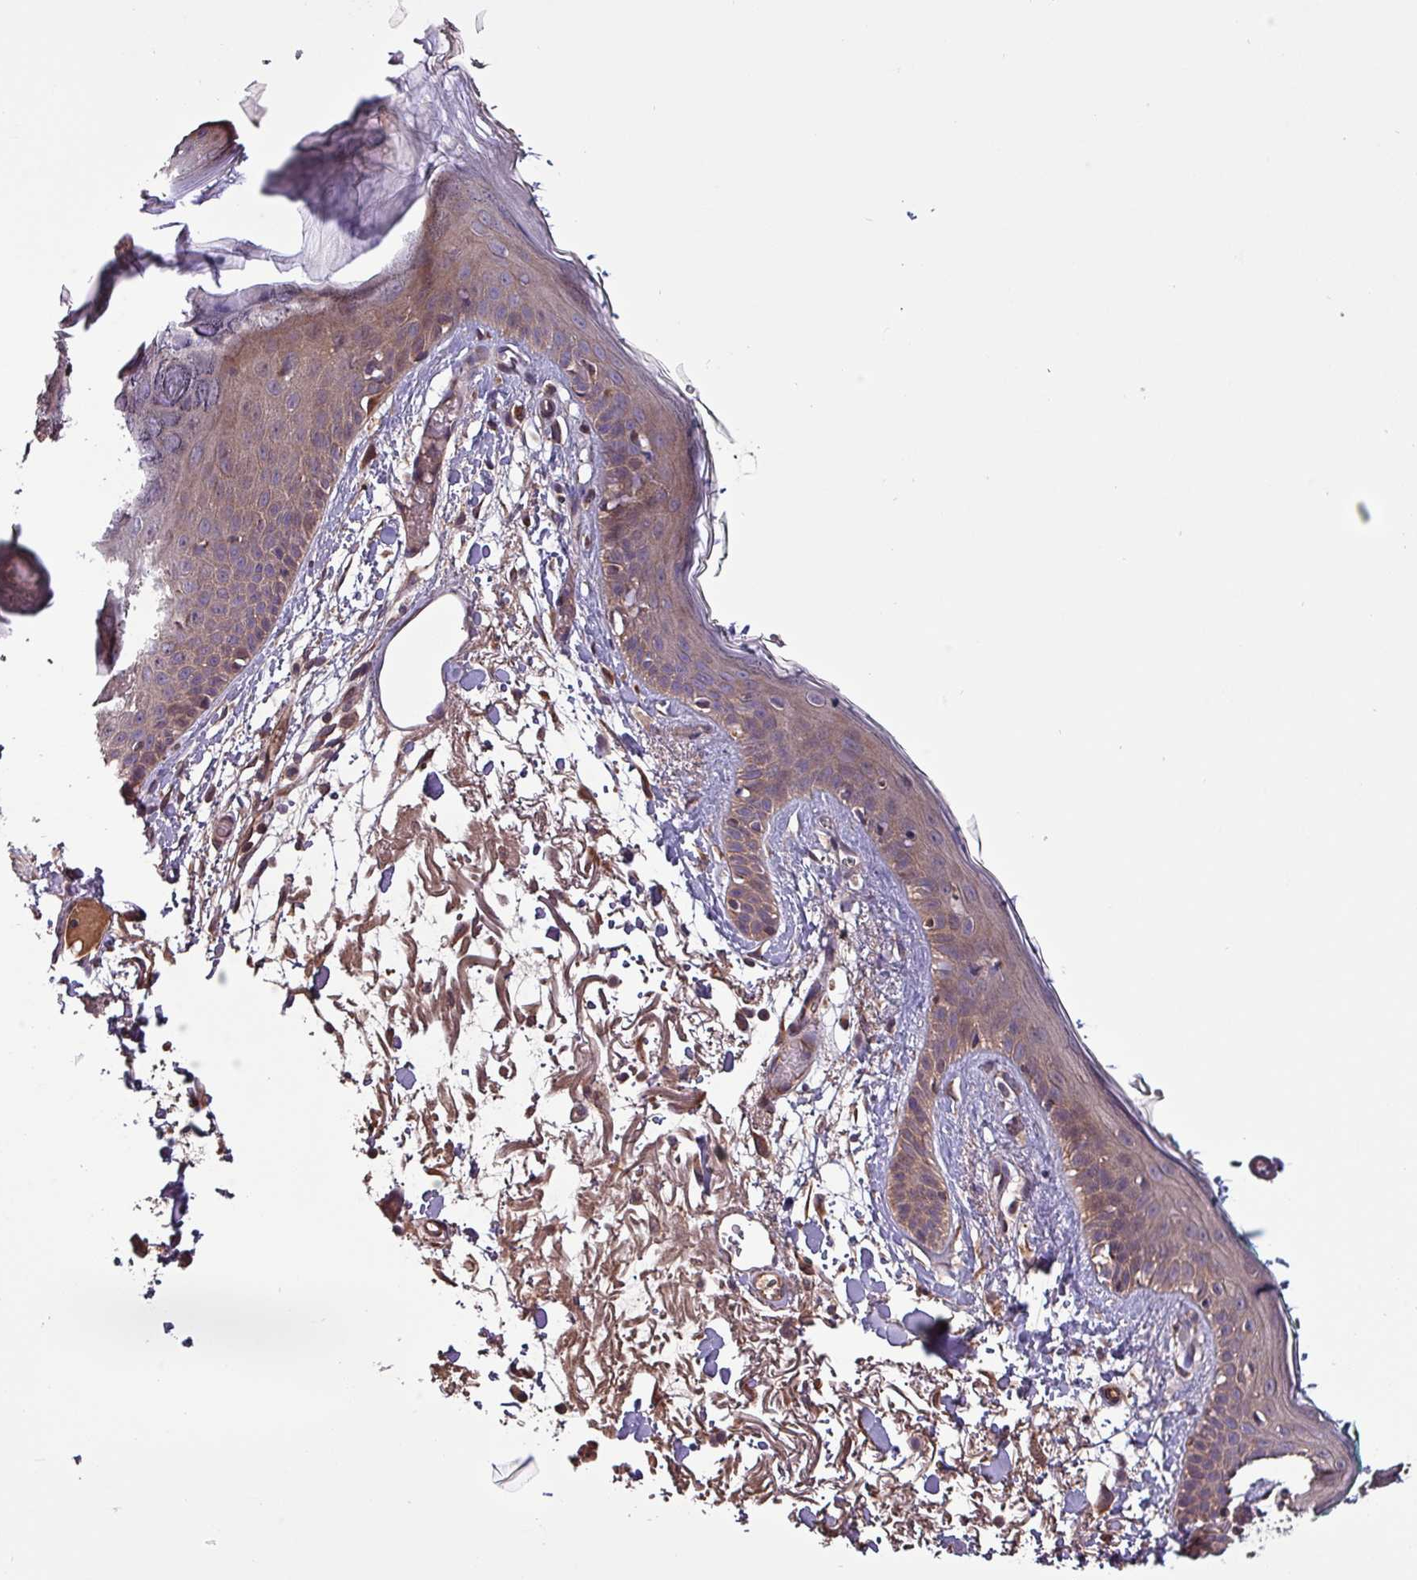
{"staining": {"intensity": "weak", "quantity": ">75%", "location": "cytoplasmic/membranous"}, "tissue": "skin", "cell_type": "Fibroblasts", "image_type": "normal", "snomed": [{"axis": "morphology", "description": "Normal tissue, NOS"}, {"axis": "topography", "description": "Skin"}], "caption": "About >75% of fibroblasts in normal skin show weak cytoplasmic/membranous protein positivity as visualized by brown immunohistochemical staining.", "gene": "PAFAH1B2", "patient": {"sex": "male", "age": 79}}